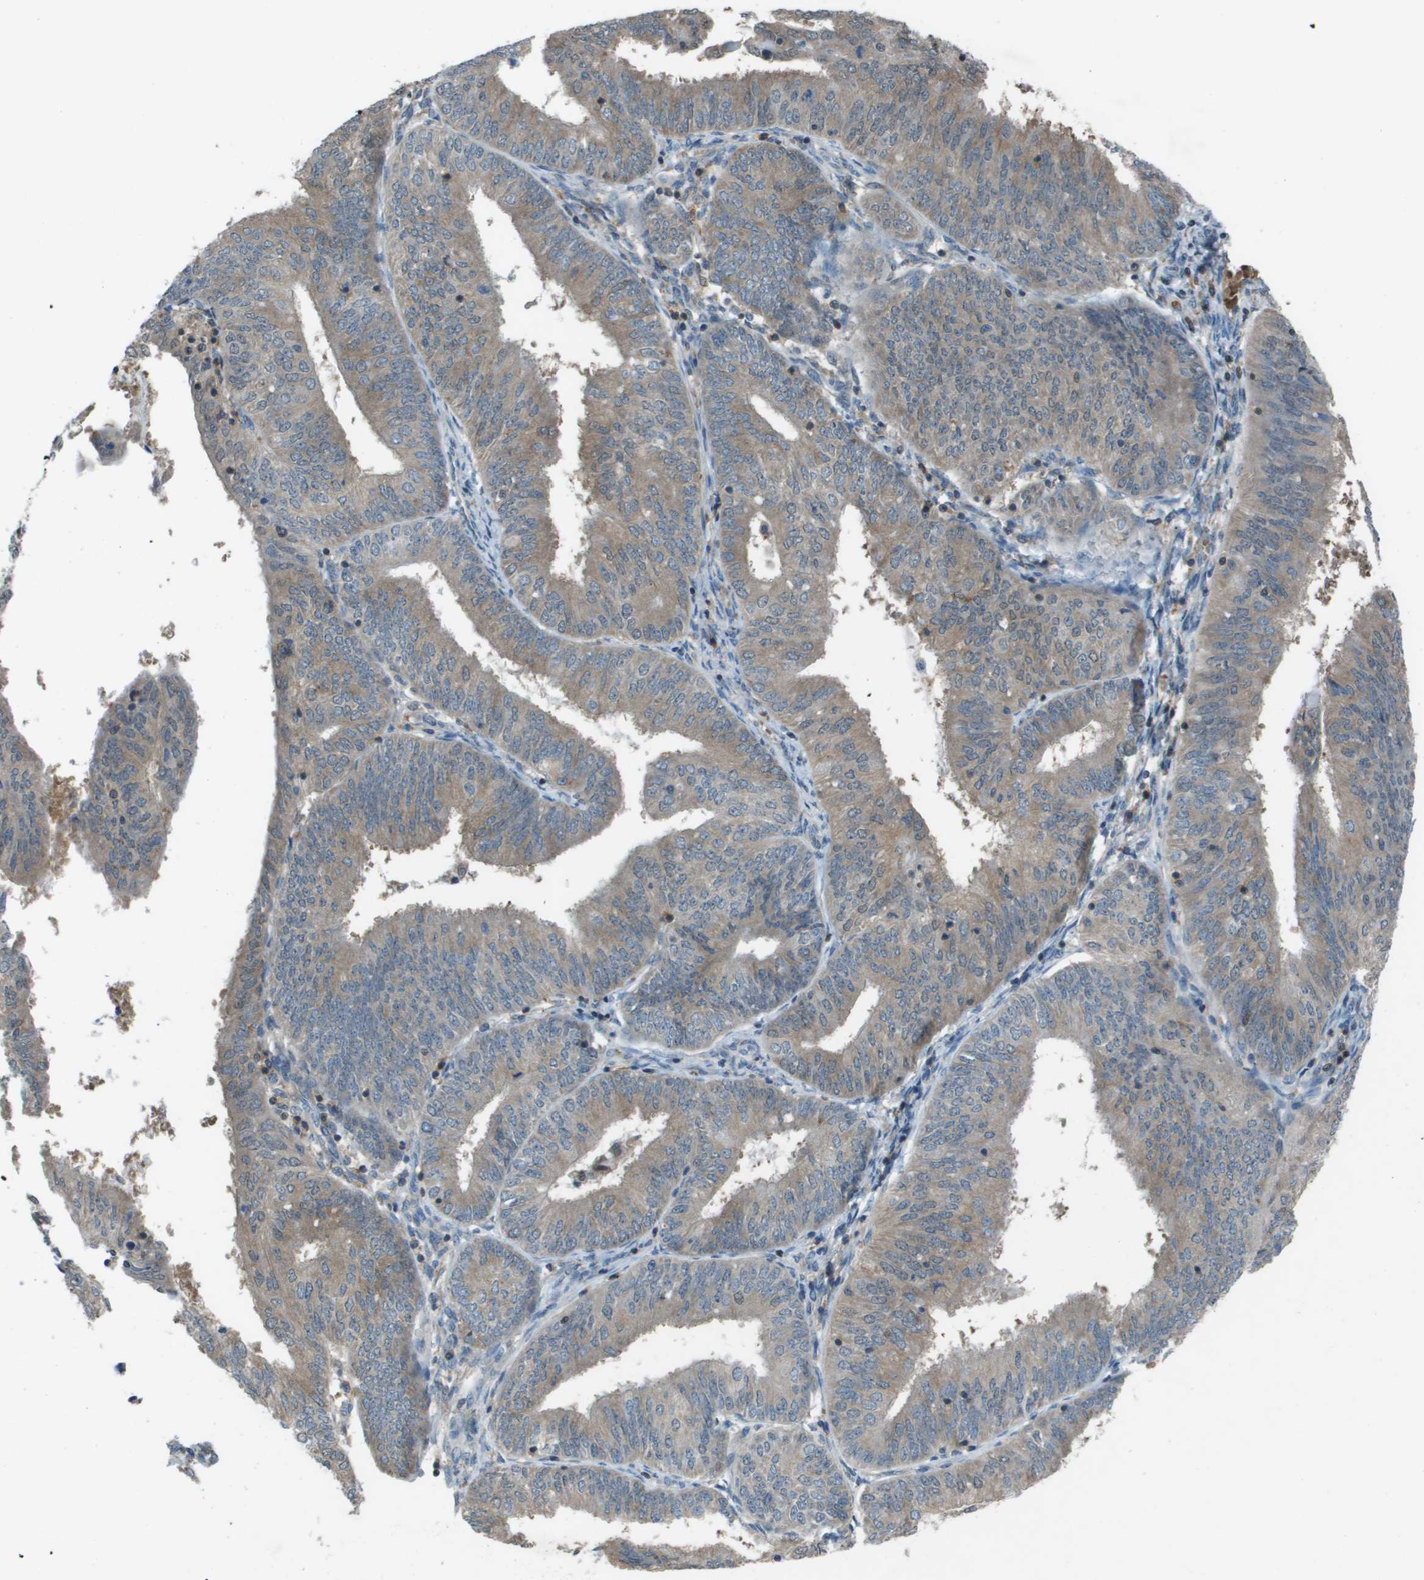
{"staining": {"intensity": "moderate", "quantity": ">75%", "location": "cytoplasmic/membranous"}, "tissue": "endometrial cancer", "cell_type": "Tumor cells", "image_type": "cancer", "snomed": [{"axis": "morphology", "description": "Adenocarcinoma, NOS"}, {"axis": "topography", "description": "Endometrium"}], "caption": "Human endometrial adenocarcinoma stained for a protein (brown) reveals moderate cytoplasmic/membranous positive staining in approximately >75% of tumor cells.", "gene": "CAMK4", "patient": {"sex": "female", "age": 58}}